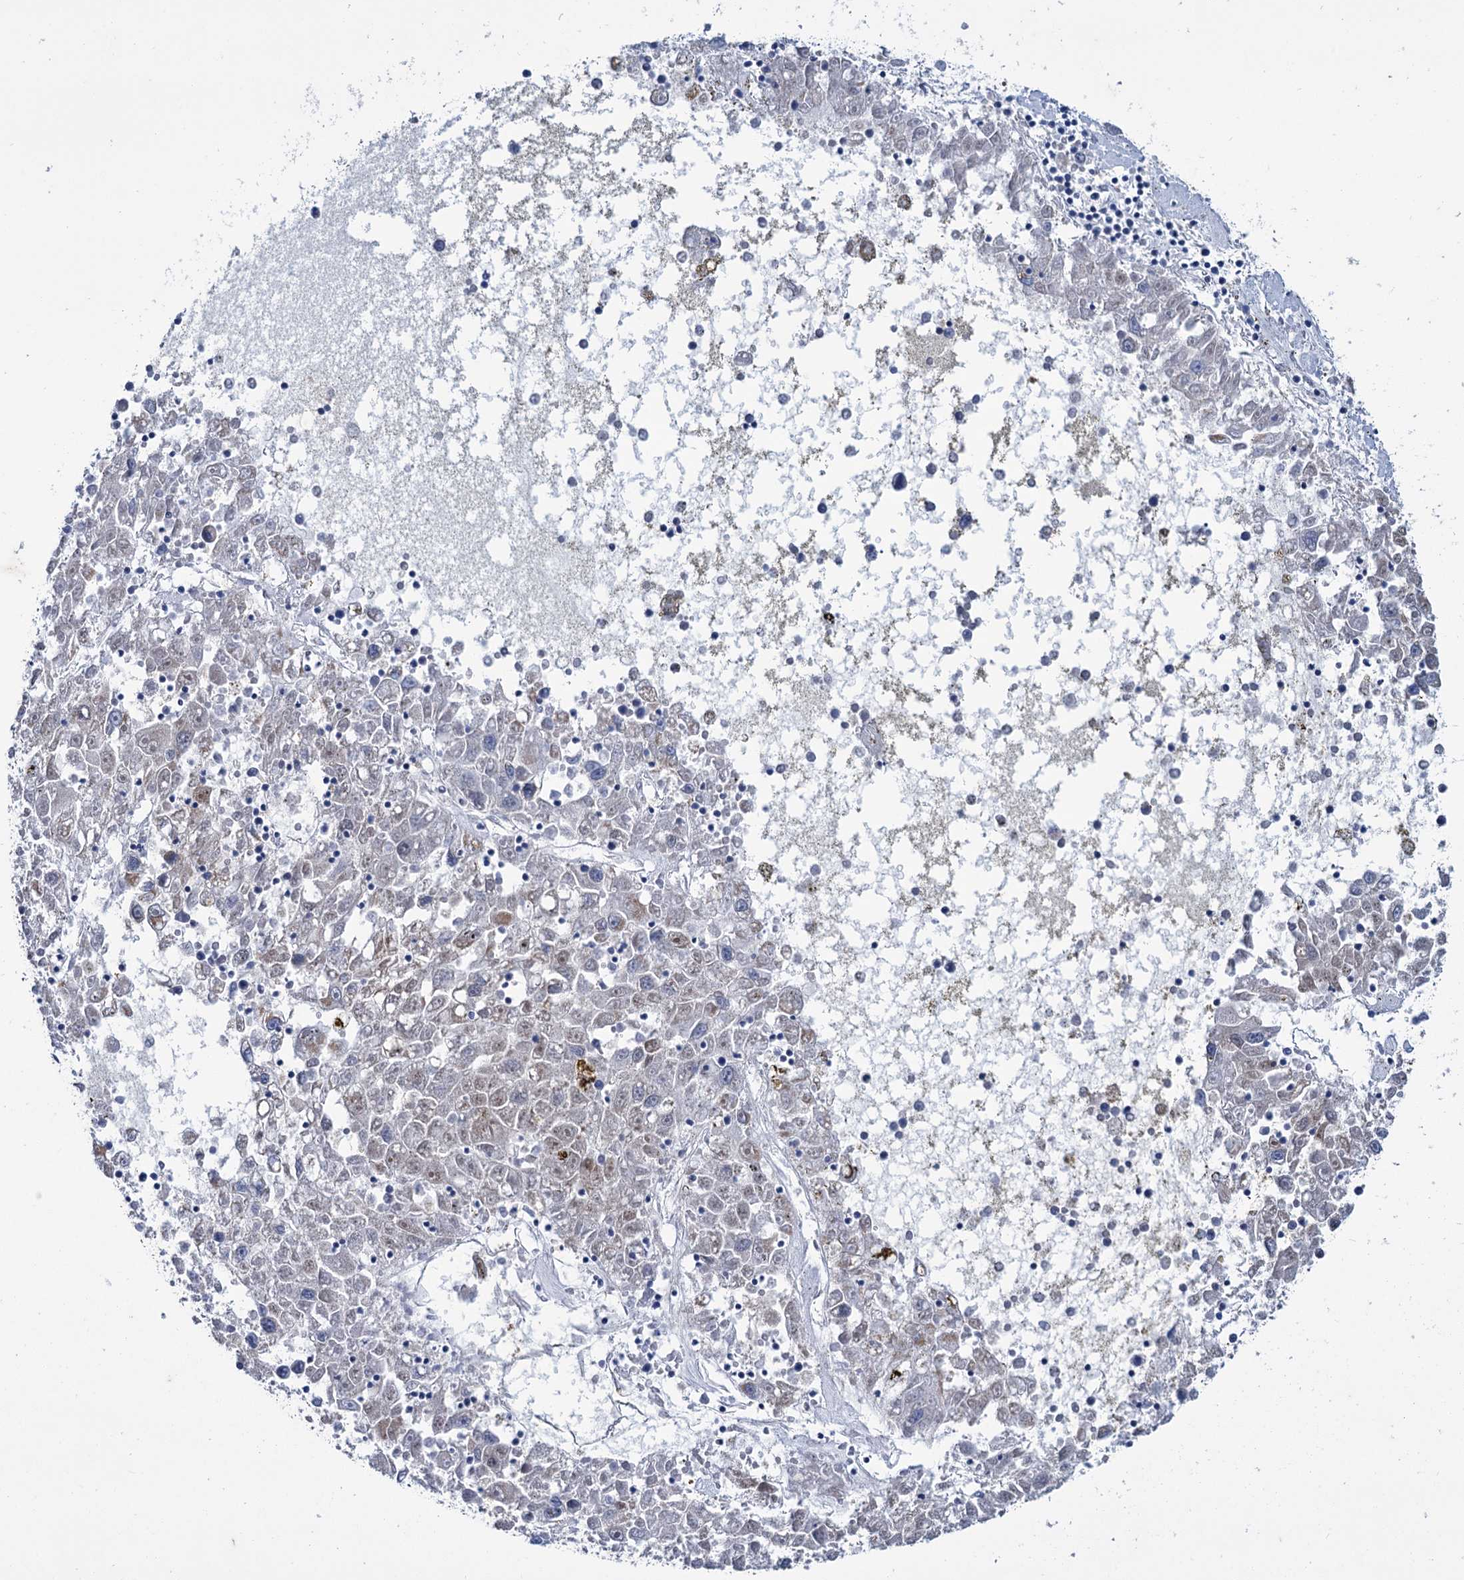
{"staining": {"intensity": "negative", "quantity": "none", "location": "none"}, "tissue": "liver cancer", "cell_type": "Tumor cells", "image_type": "cancer", "snomed": [{"axis": "morphology", "description": "Carcinoma, Hepatocellular, NOS"}, {"axis": "topography", "description": "Liver"}], "caption": "Protein analysis of liver cancer displays no significant expression in tumor cells. (DAB (3,3'-diaminobenzidine) IHC with hematoxylin counter stain).", "gene": "MID1IP1", "patient": {"sex": "male", "age": 49}}